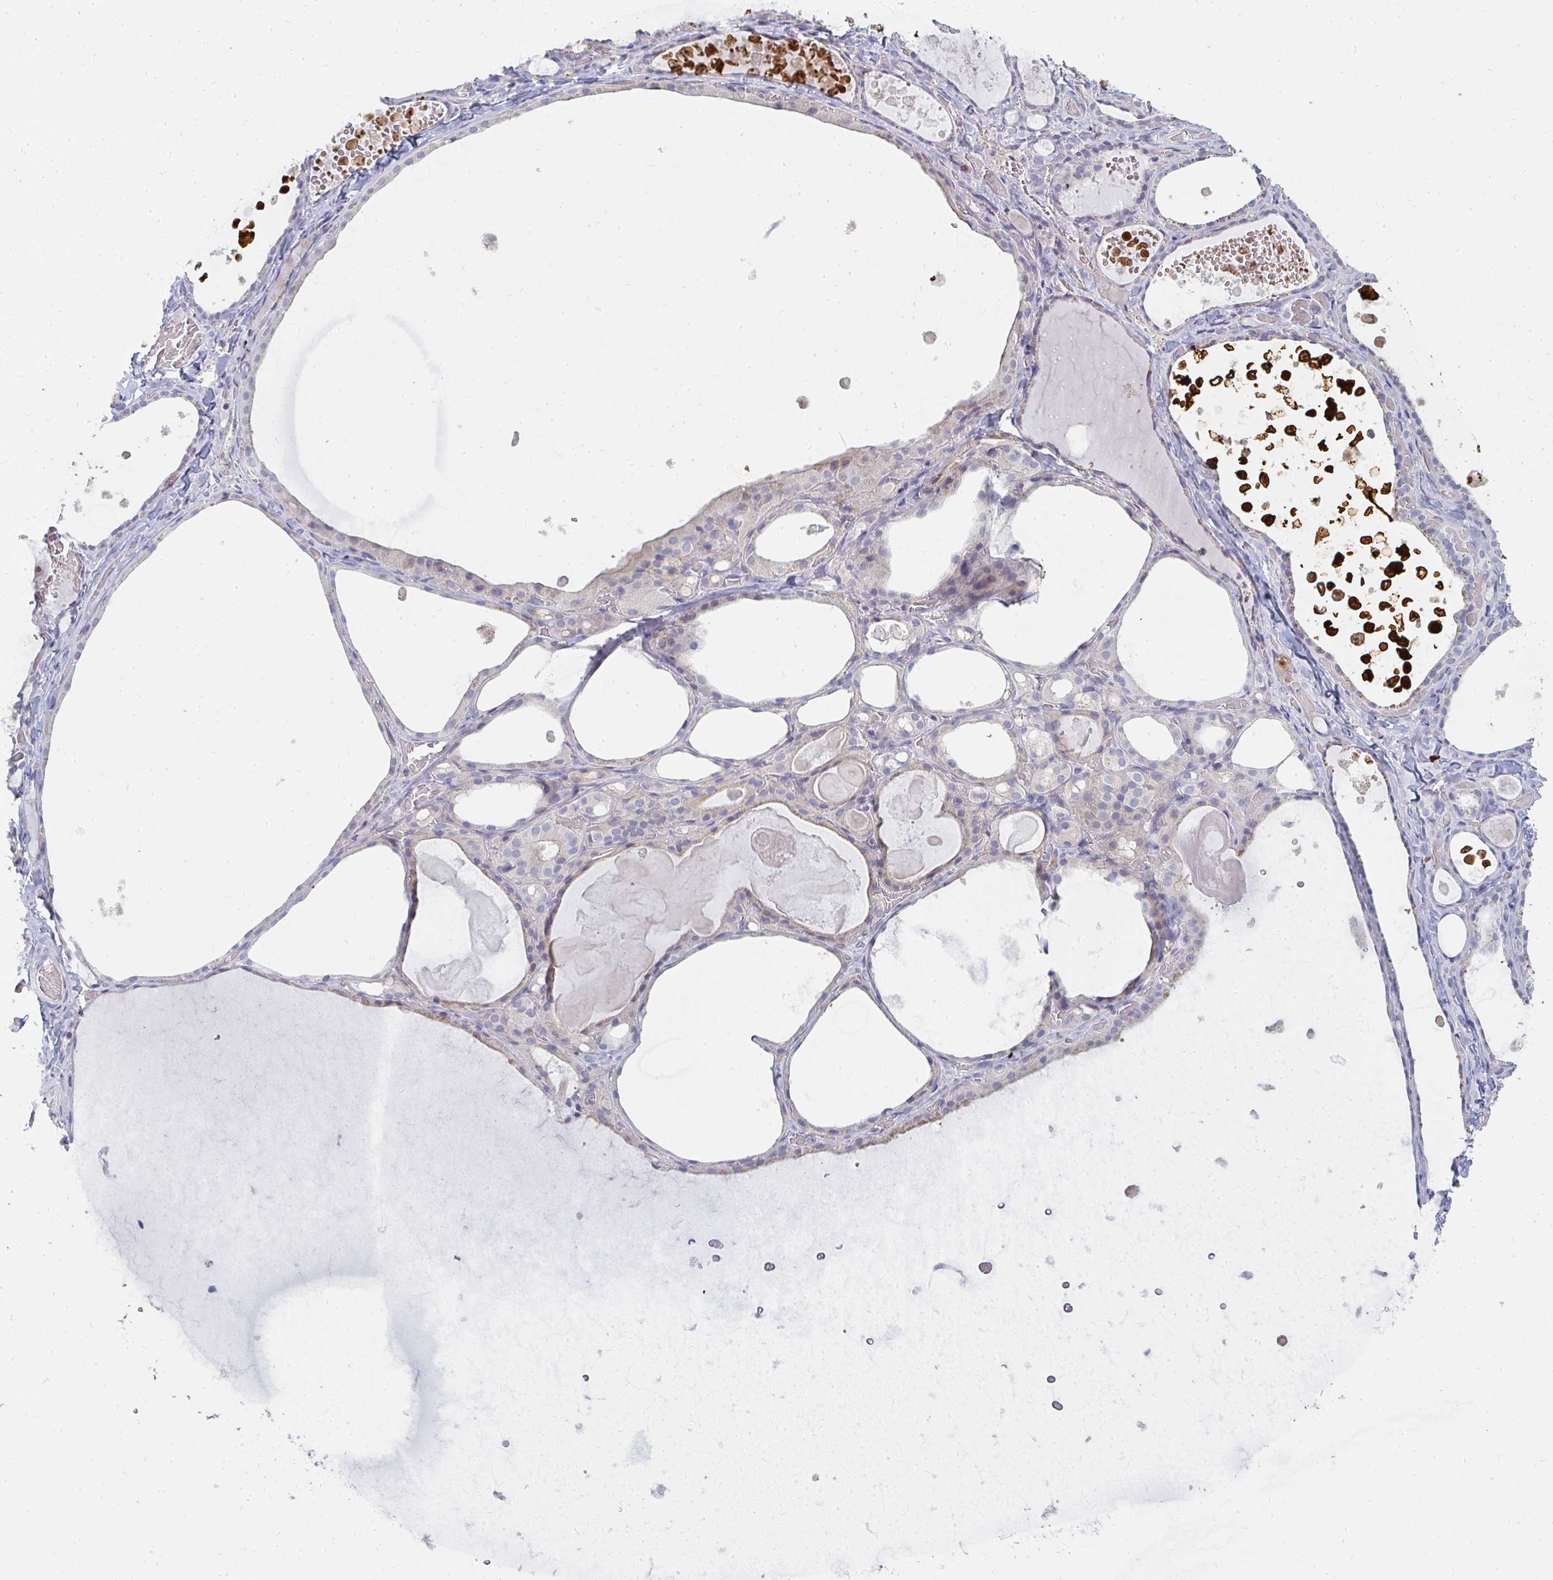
{"staining": {"intensity": "negative", "quantity": "none", "location": "none"}, "tissue": "thyroid gland", "cell_type": "Glandular cells", "image_type": "normal", "snomed": [{"axis": "morphology", "description": "Normal tissue, NOS"}, {"axis": "topography", "description": "Thyroid gland"}], "caption": "An immunohistochemistry (IHC) image of benign thyroid gland is shown. There is no staining in glandular cells of thyroid gland. (DAB (3,3'-diaminobenzidine) IHC, high magnification).", "gene": "SHB", "patient": {"sex": "female", "age": 56}}